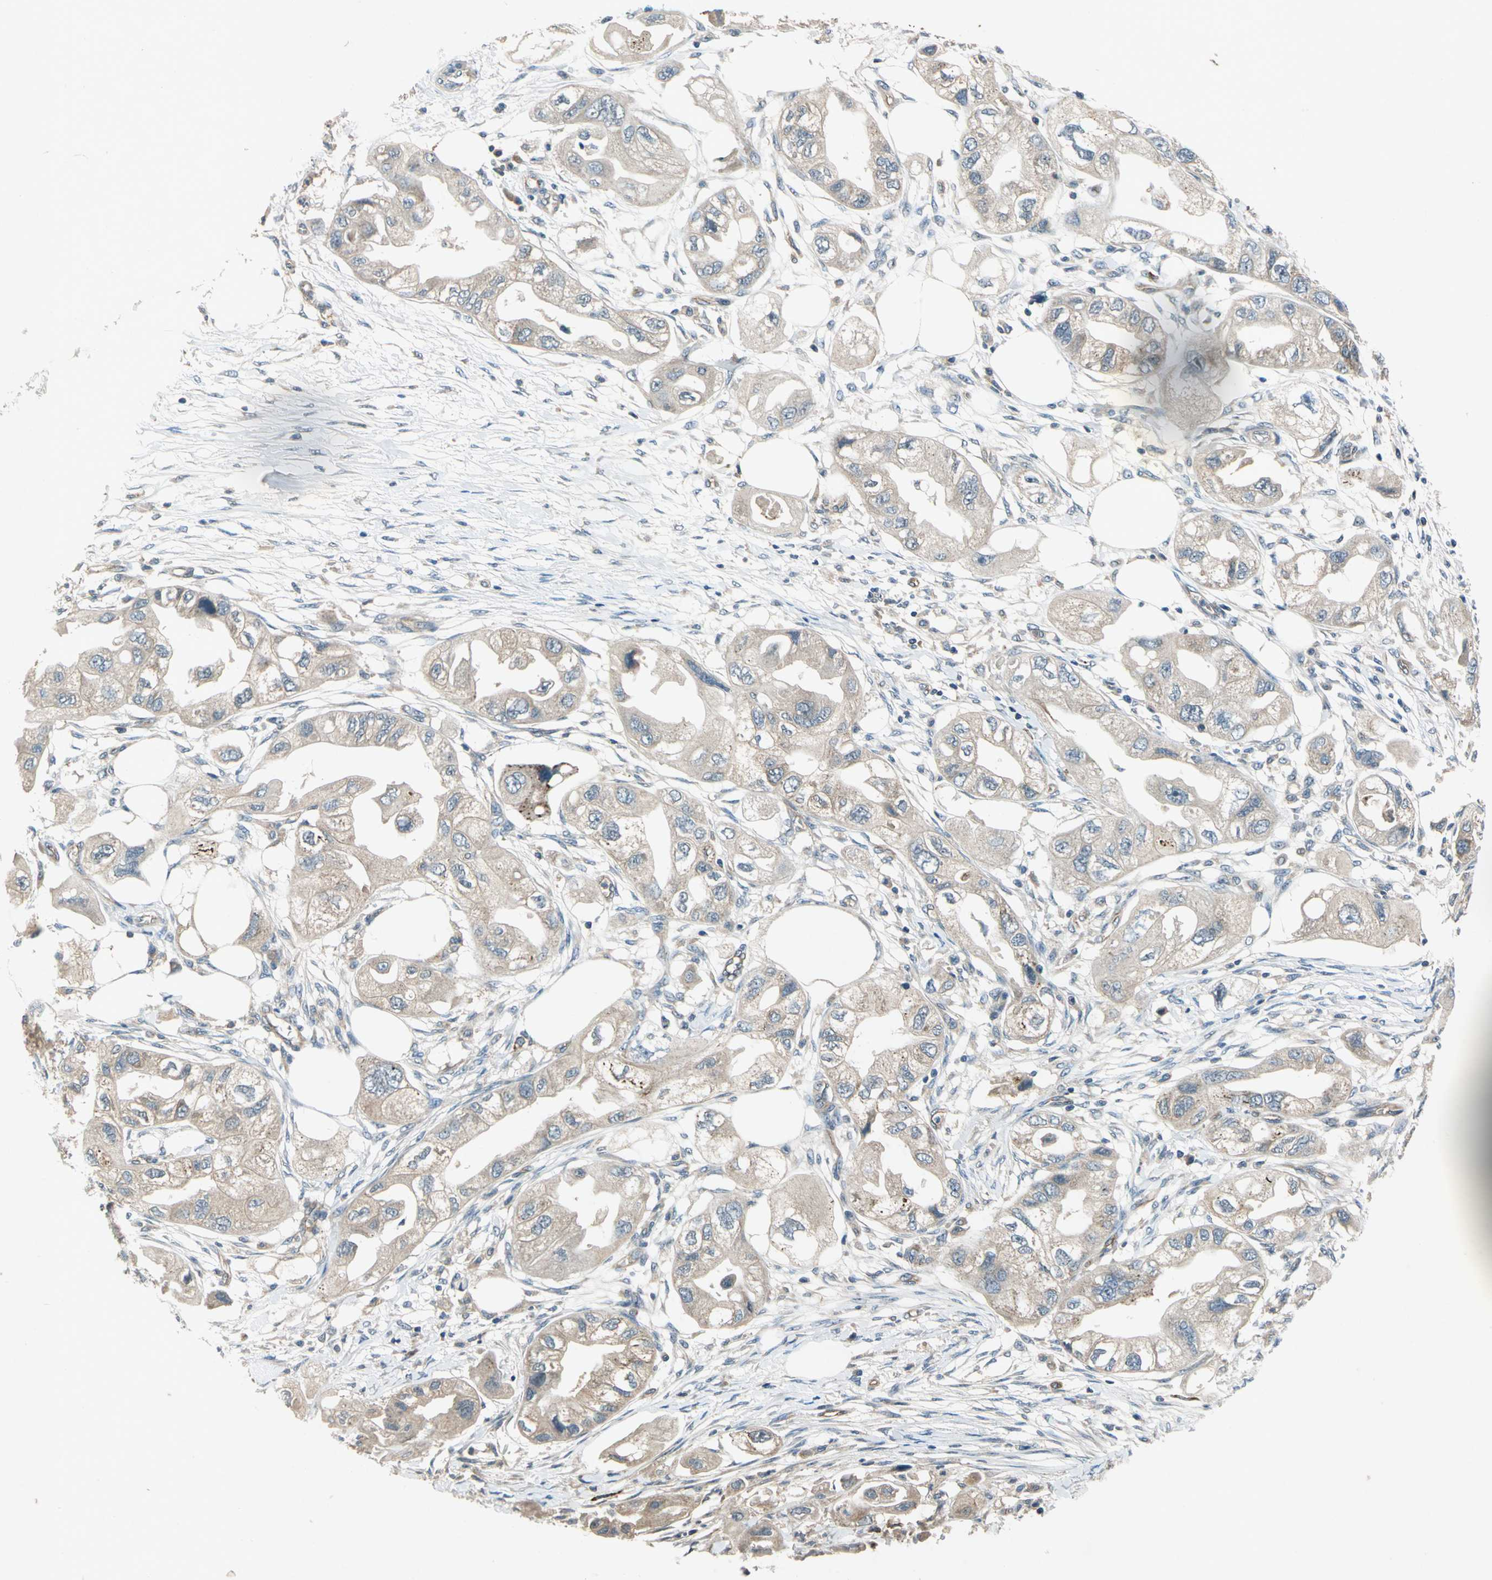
{"staining": {"intensity": "weak", "quantity": "<25%", "location": "cytoplasmic/membranous"}, "tissue": "endometrial cancer", "cell_type": "Tumor cells", "image_type": "cancer", "snomed": [{"axis": "morphology", "description": "Adenocarcinoma, NOS"}, {"axis": "topography", "description": "Endometrium"}], "caption": "Tumor cells are negative for protein expression in human adenocarcinoma (endometrial).", "gene": "EMCN", "patient": {"sex": "female", "age": 67}}